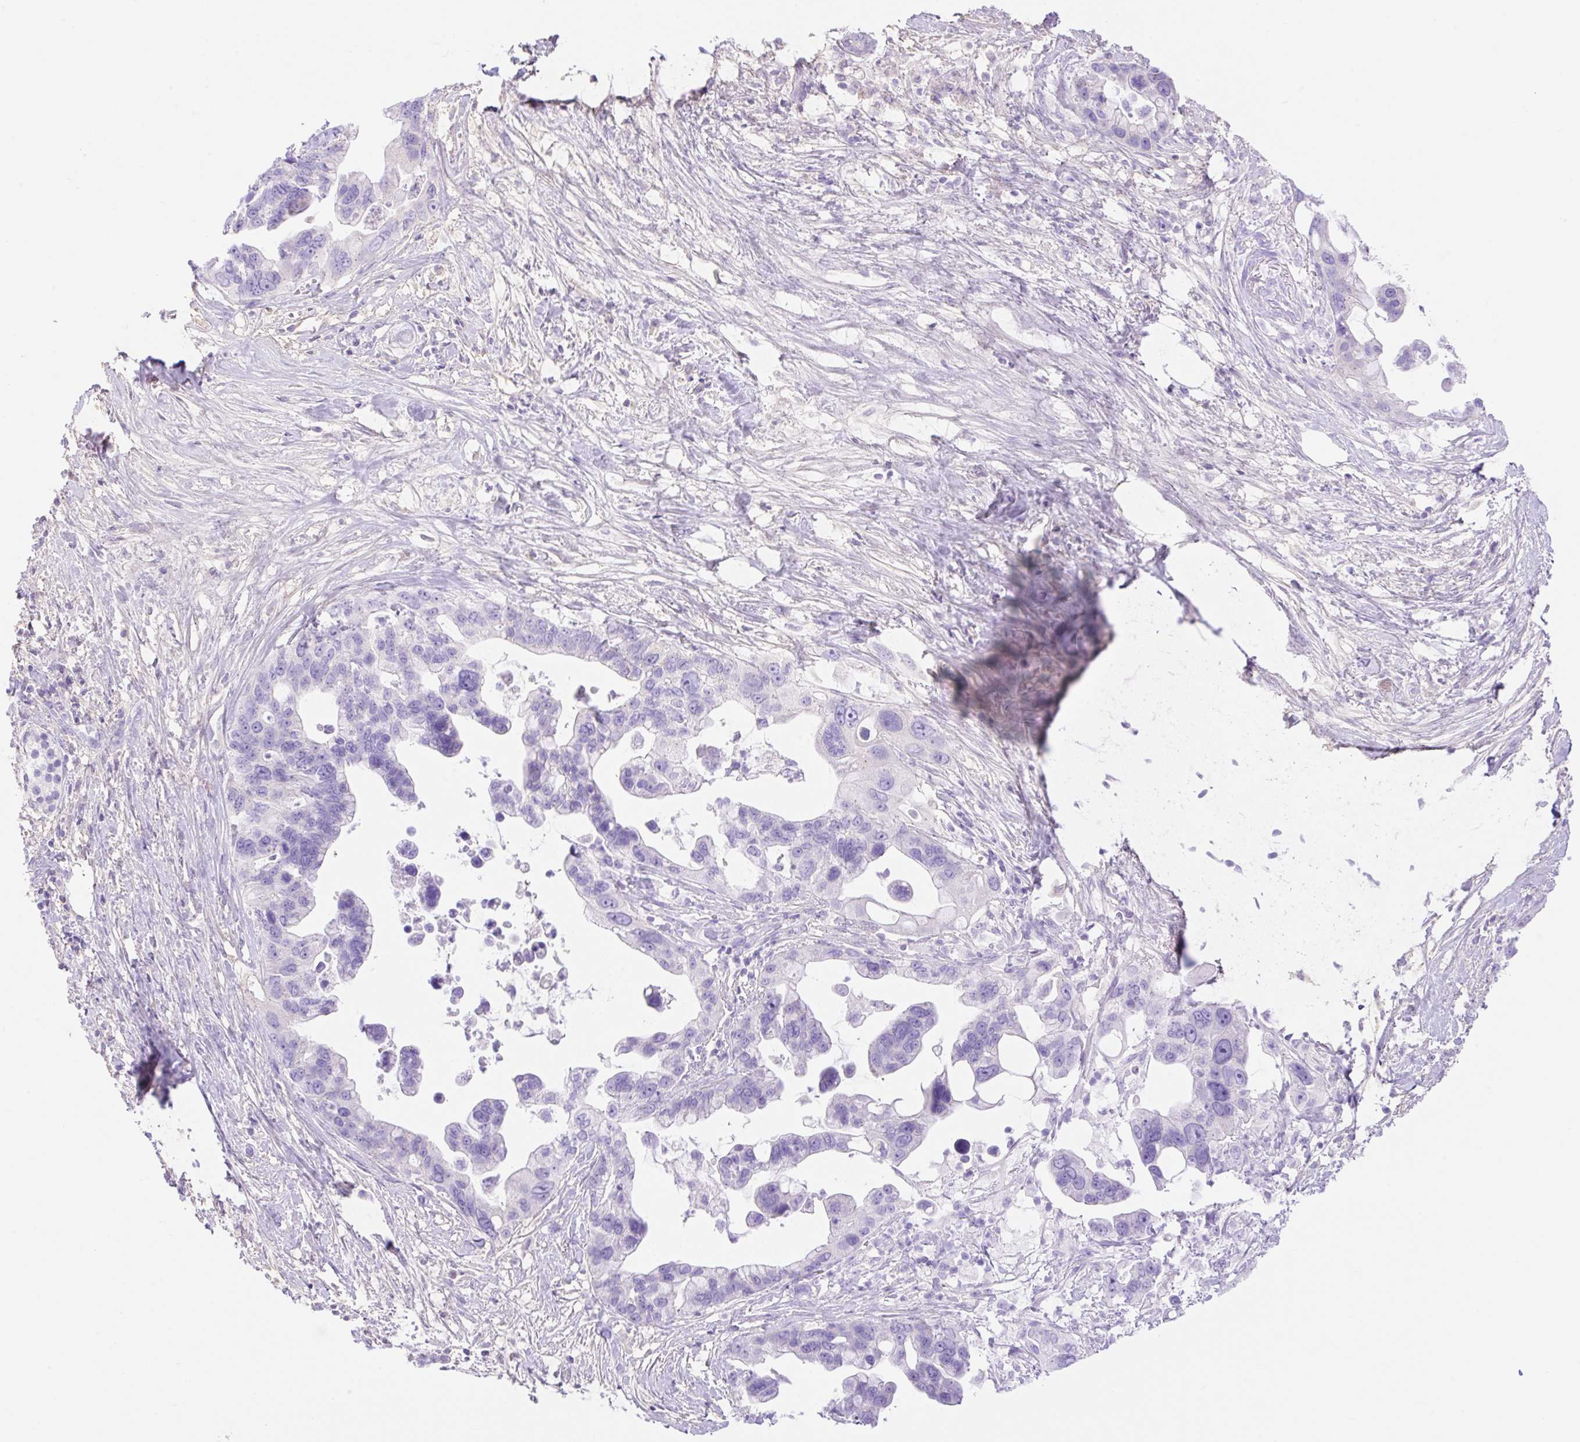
{"staining": {"intensity": "negative", "quantity": "none", "location": "none"}, "tissue": "pancreatic cancer", "cell_type": "Tumor cells", "image_type": "cancer", "snomed": [{"axis": "morphology", "description": "Adenocarcinoma, NOS"}, {"axis": "topography", "description": "Pancreas"}], "caption": "Pancreatic cancer was stained to show a protein in brown. There is no significant staining in tumor cells.", "gene": "CDX1", "patient": {"sex": "female", "age": 83}}